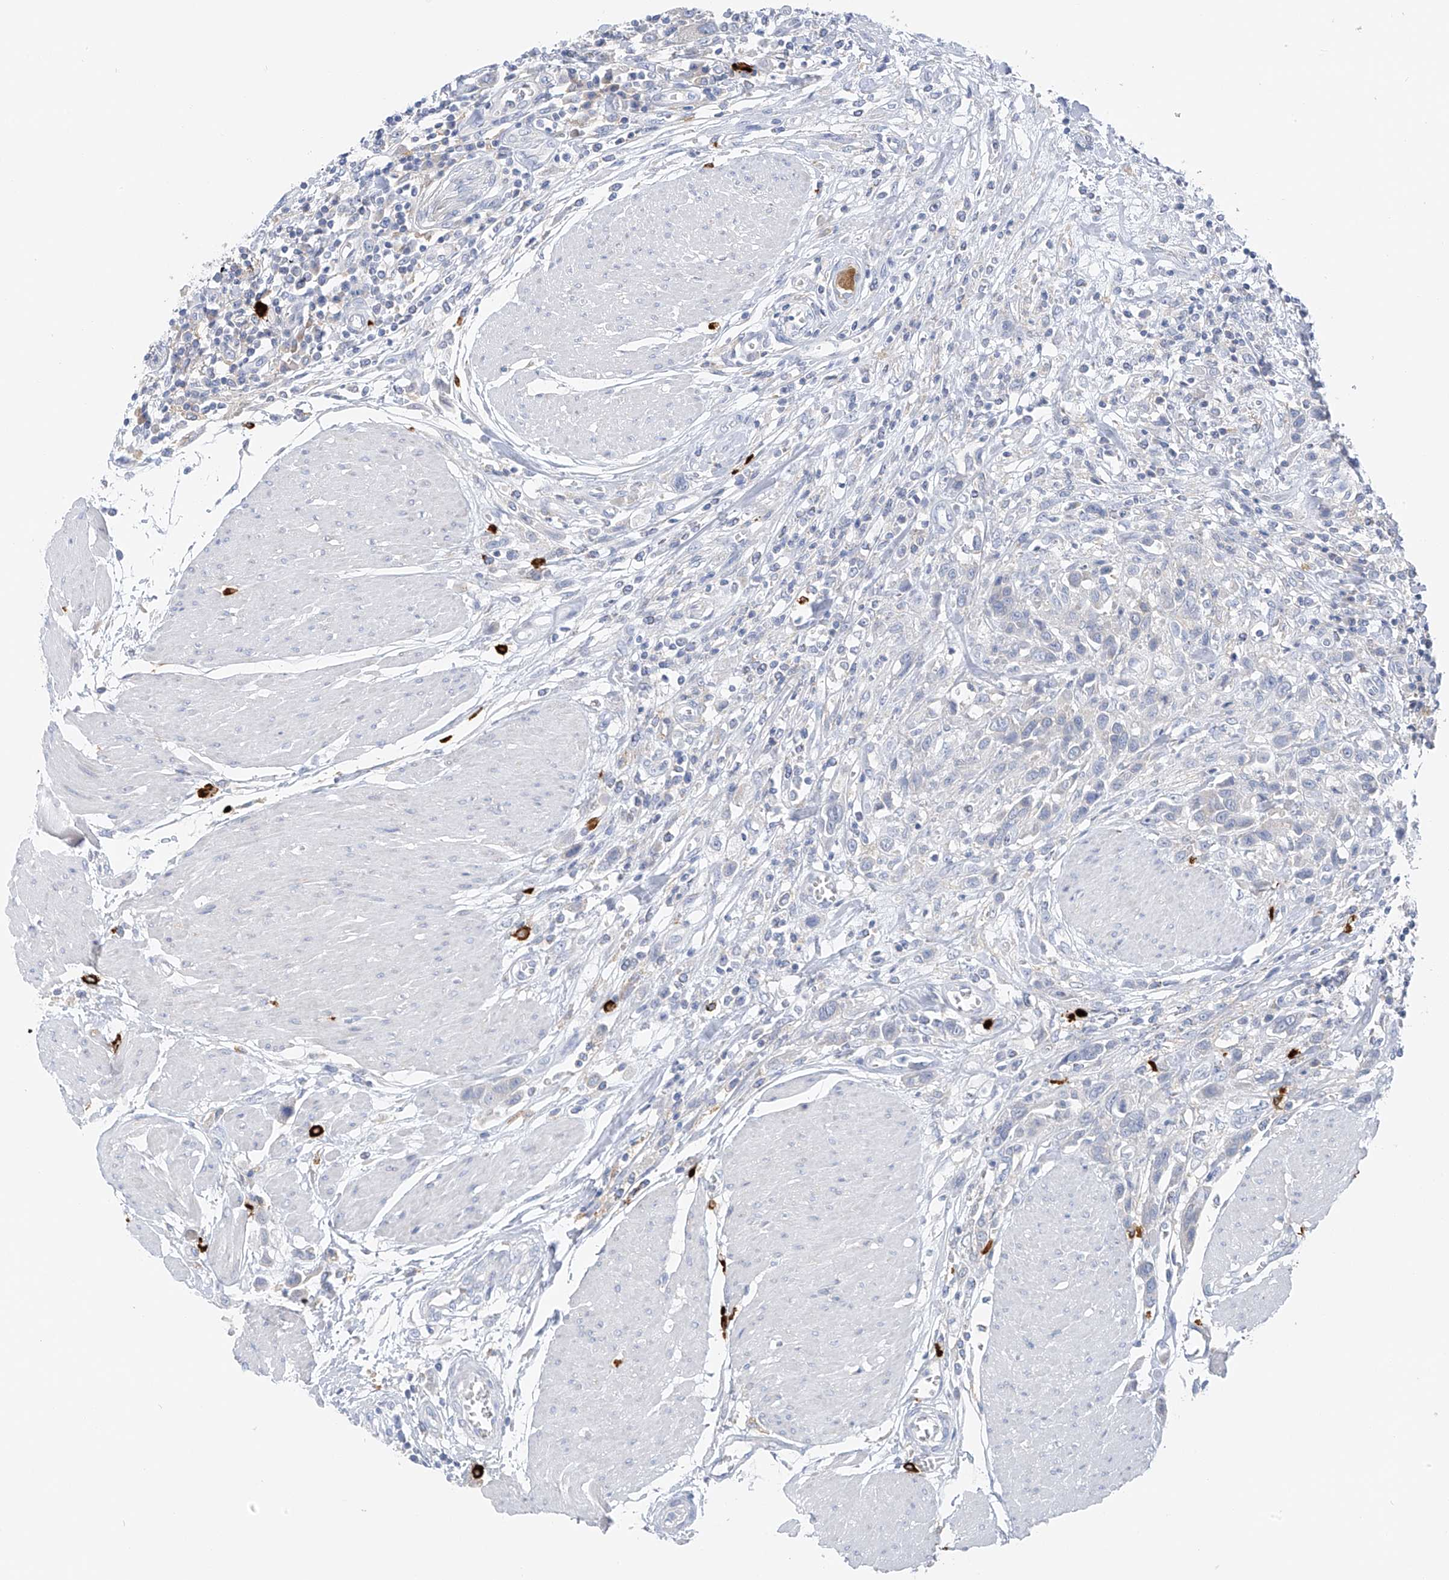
{"staining": {"intensity": "negative", "quantity": "none", "location": "none"}, "tissue": "urothelial cancer", "cell_type": "Tumor cells", "image_type": "cancer", "snomed": [{"axis": "morphology", "description": "Urothelial carcinoma, High grade"}, {"axis": "topography", "description": "Urinary bladder"}], "caption": "Tumor cells are negative for brown protein staining in high-grade urothelial carcinoma.", "gene": "POMGNT2", "patient": {"sex": "male", "age": 50}}